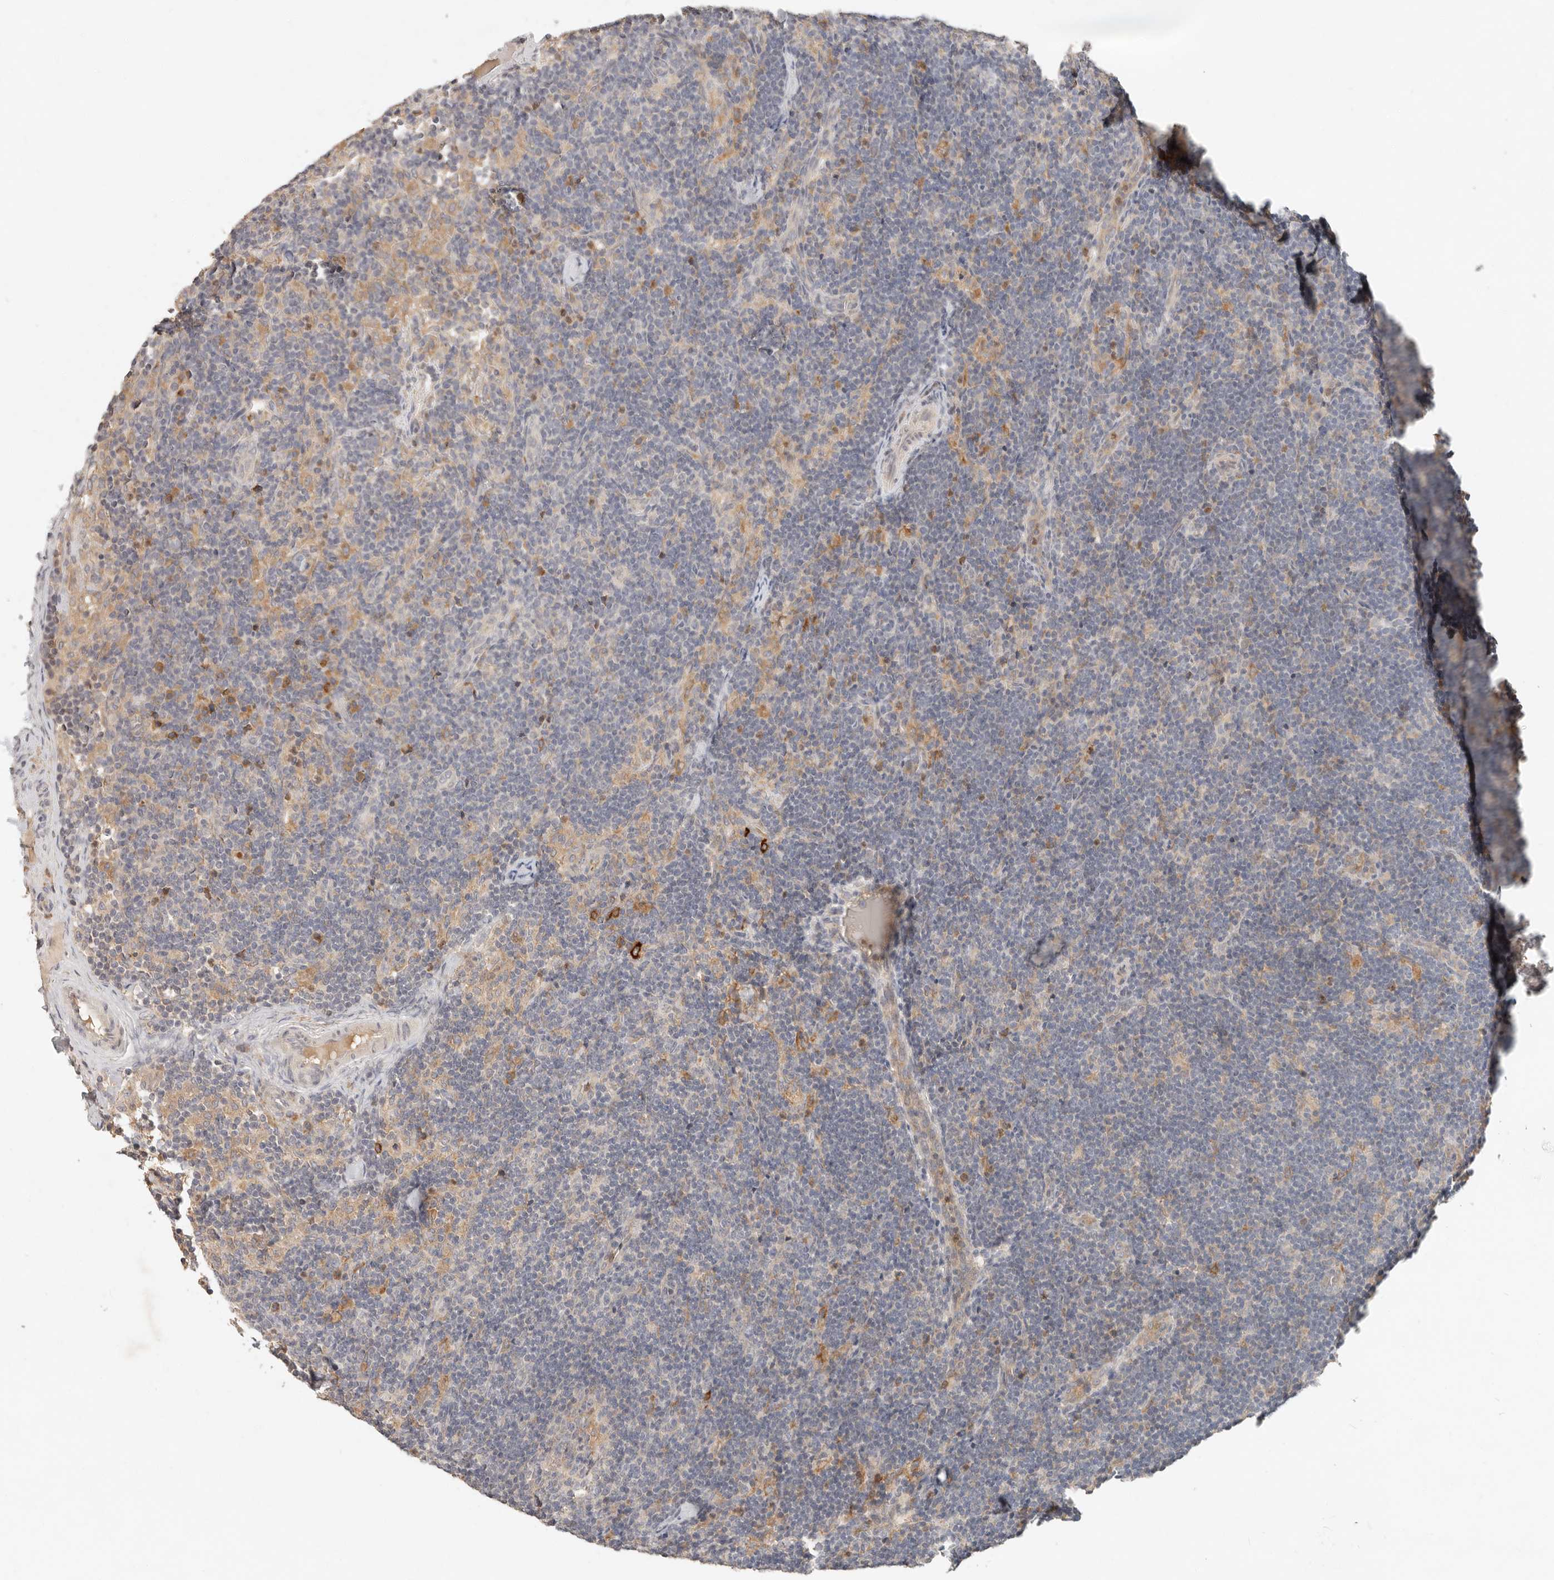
{"staining": {"intensity": "weak", "quantity": ">75%", "location": "cytoplasmic/membranous"}, "tissue": "lymph node", "cell_type": "Germinal center cells", "image_type": "normal", "snomed": [{"axis": "morphology", "description": "Normal tissue, NOS"}, {"axis": "topography", "description": "Lymph node"}], "caption": "High-power microscopy captured an immunohistochemistry (IHC) histopathology image of normal lymph node, revealing weak cytoplasmic/membranous expression in about >75% of germinal center cells.", "gene": "ARHGEF10L", "patient": {"sex": "female", "age": 22}}